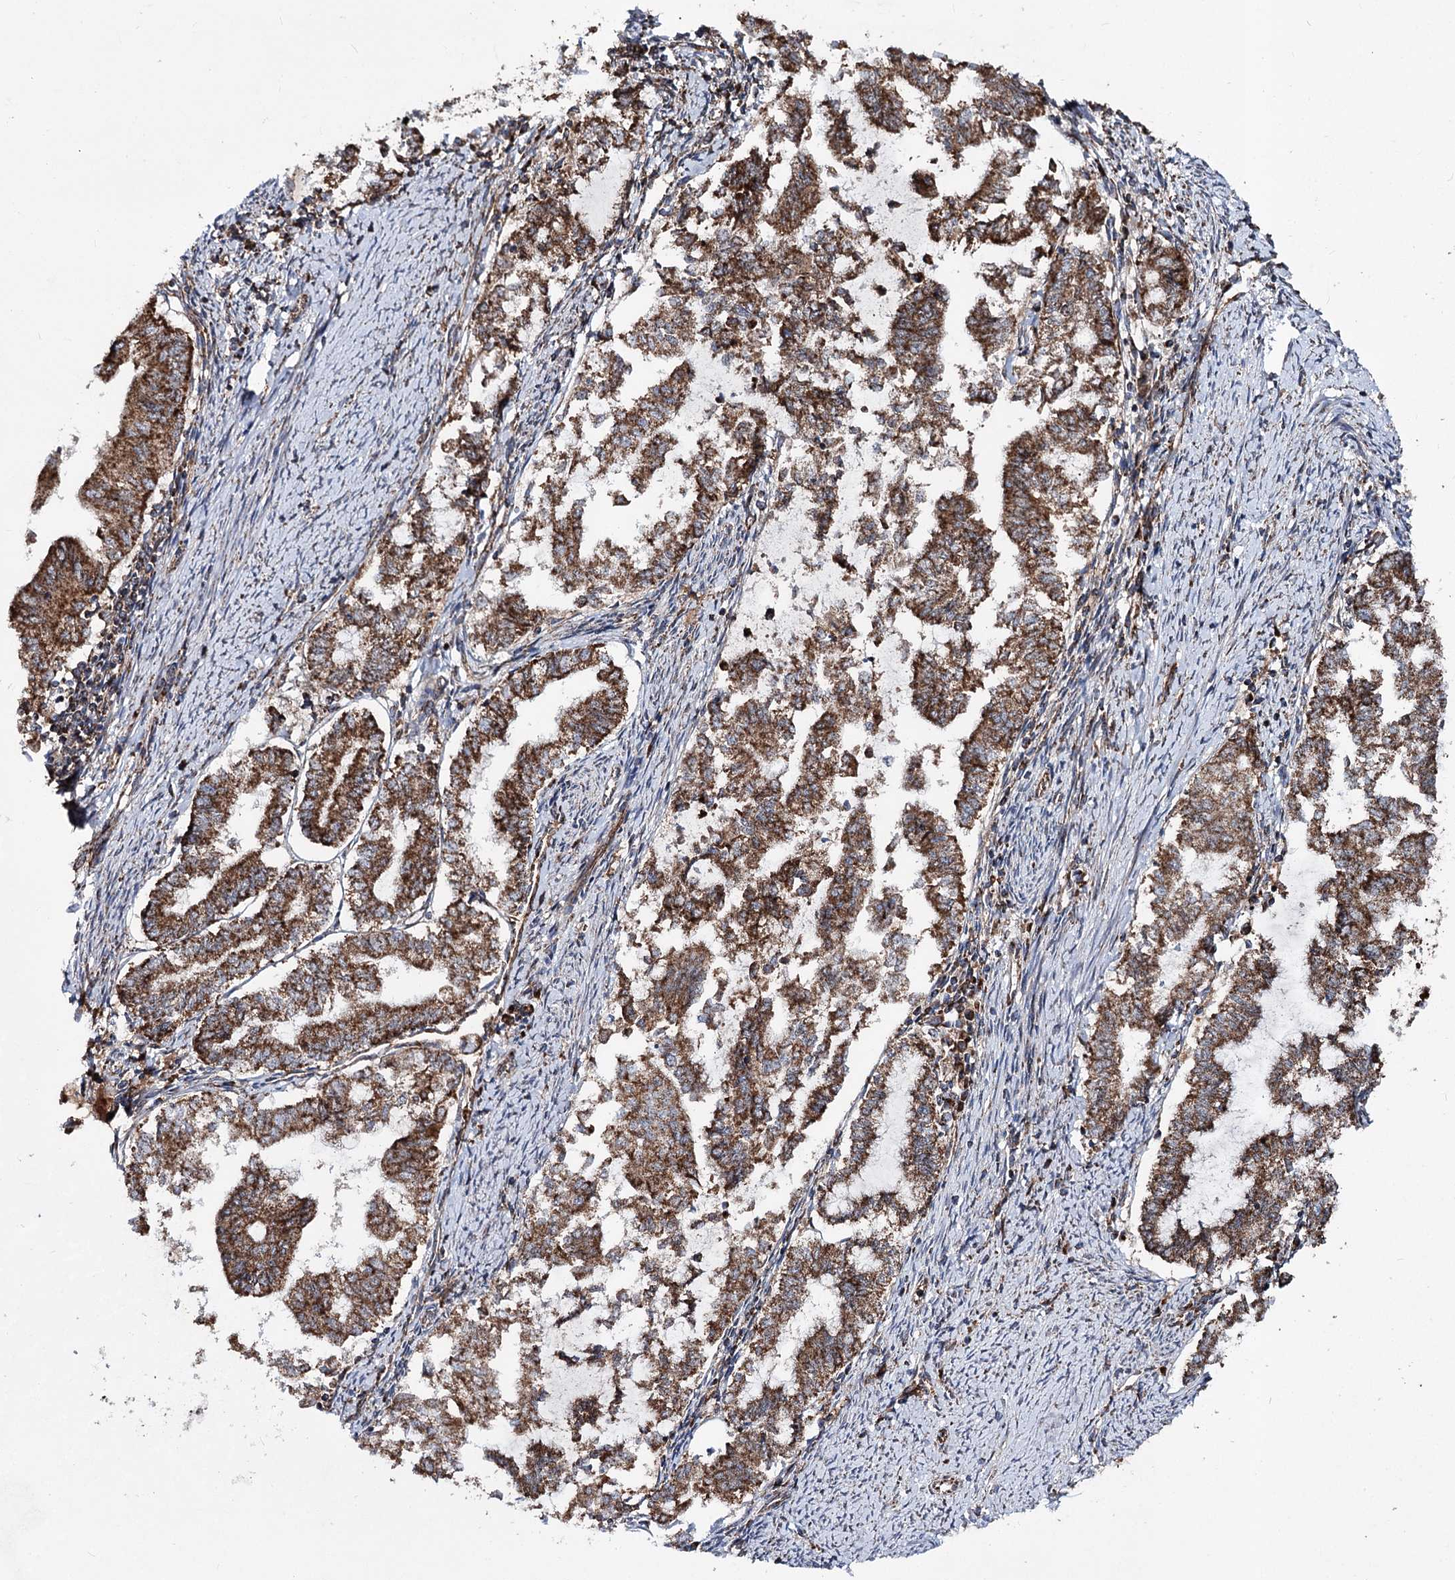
{"staining": {"intensity": "moderate", "quantity": ">75%", "location": "cytoplasmic/membranous"}, "tissue": "endometrial cancer", "cell_type": "Tumor cells", "image_type": "cancer", "snomed": [{"axis": "morphology", "description": "Adenocarcinoma, NOS"}, {"axis": "topography", "description": "Endometrium"}], "caption": "Immunohistochemical staining of endometrial cancer demonstrates medium levels of moderate cytoplasmic/membranous positivity in approximately >75% of tumor cells.", "gene": "MSANTD2", "patient": {"sex": "female", "age": 79}}